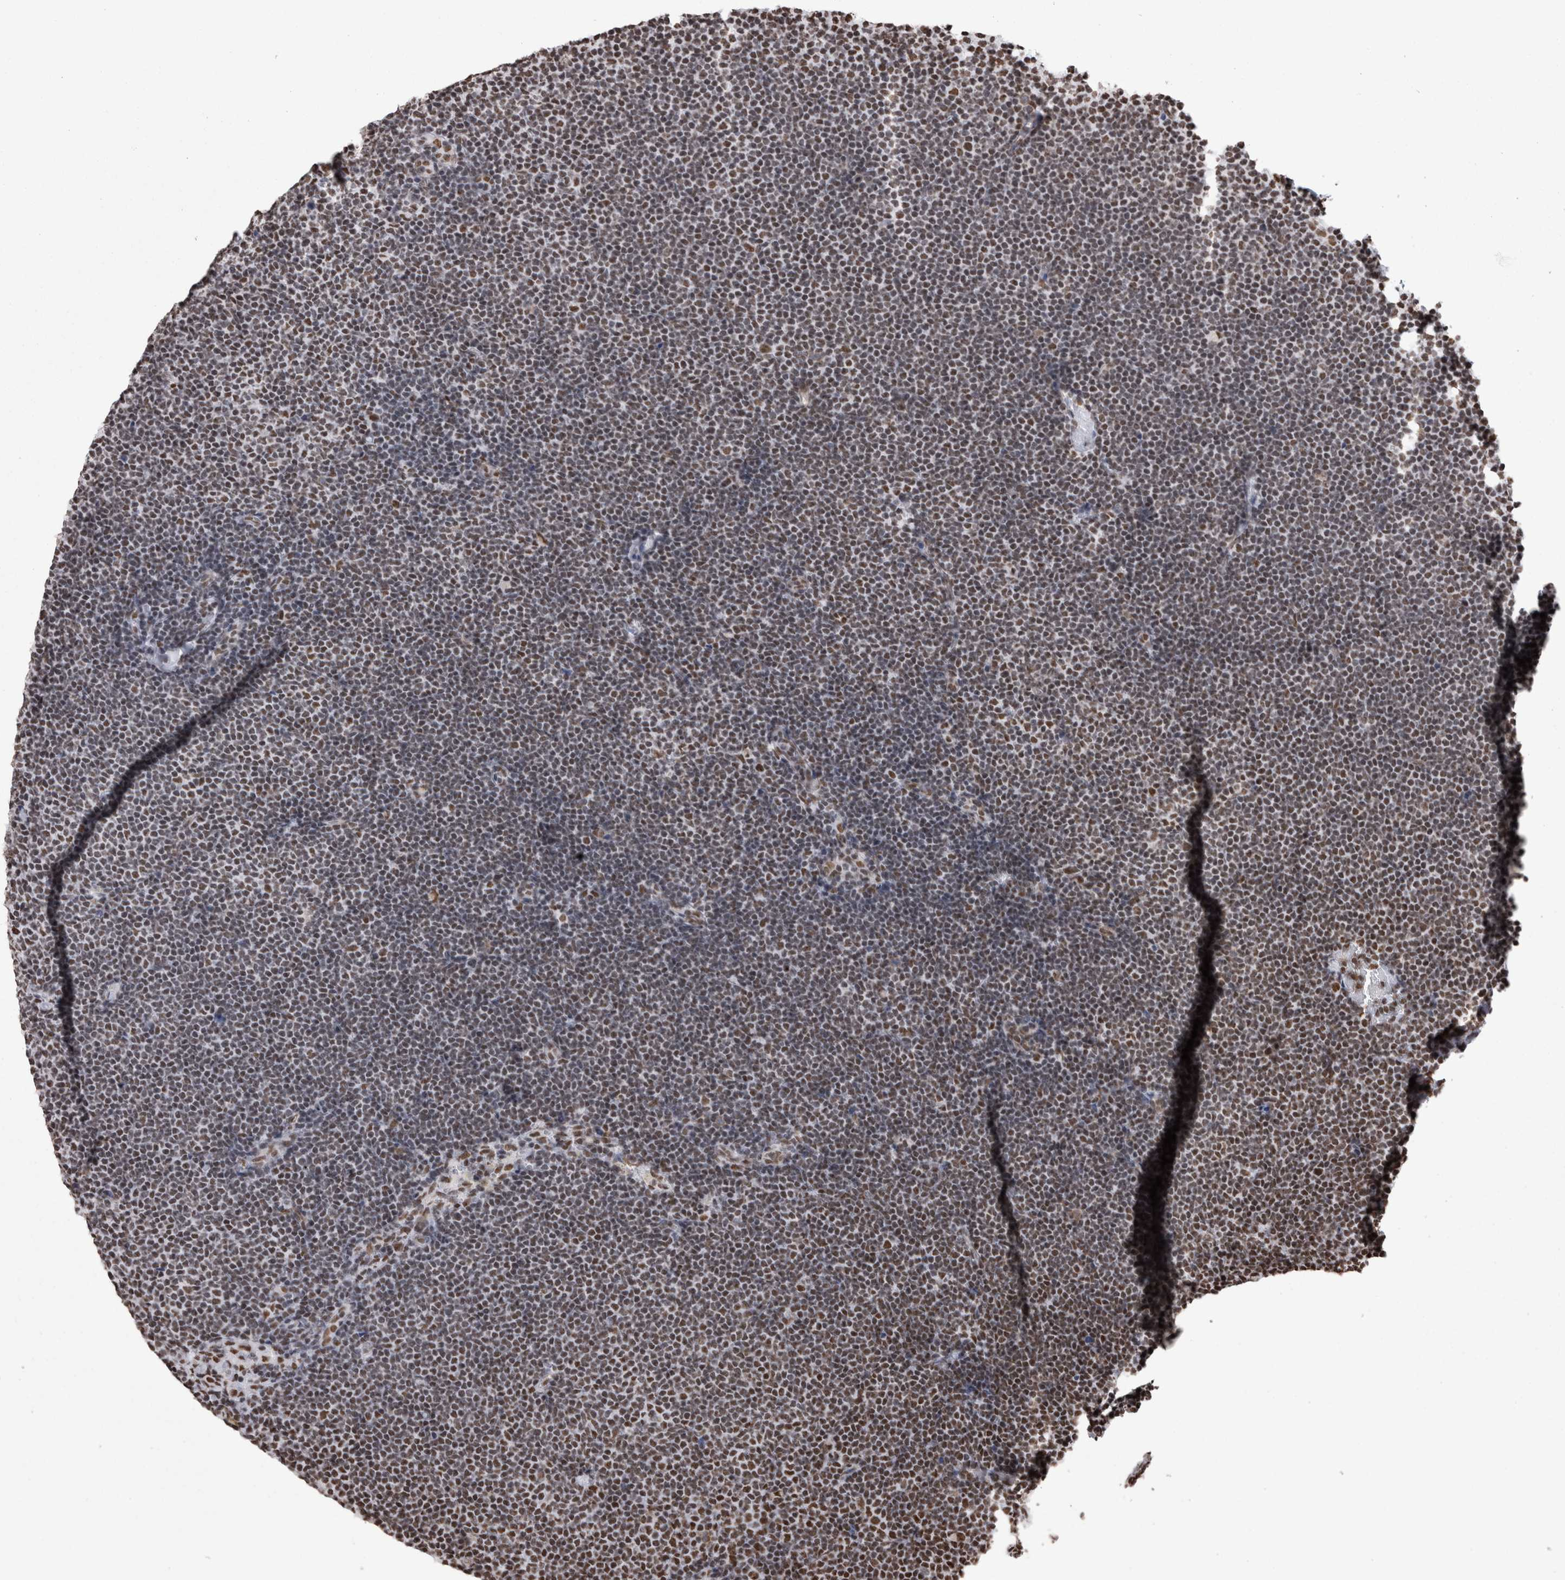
{"staining": {"intensity": "moderate", "quantity": "25%-75%", "location": "nuclear"}, "tissue": "lymphoma", "cell_type": "Tumor cells", "image_type": "cancer", "snomed": [{"axis": "morphology", "description": "Malignant lymphoma, non-Hodgkin's type, Low grade"}, {"axis": "topography", "description": "Lymph node"}], "caption": "A photomicrograph of human malignant lymphoma, non-Hodgkin's type (low-grade) stained for a protein shows moderate nuclear brown staining in tumor cells.", "gene": "HNRNPM", "patient": {"sex": "female", "age": 53}}